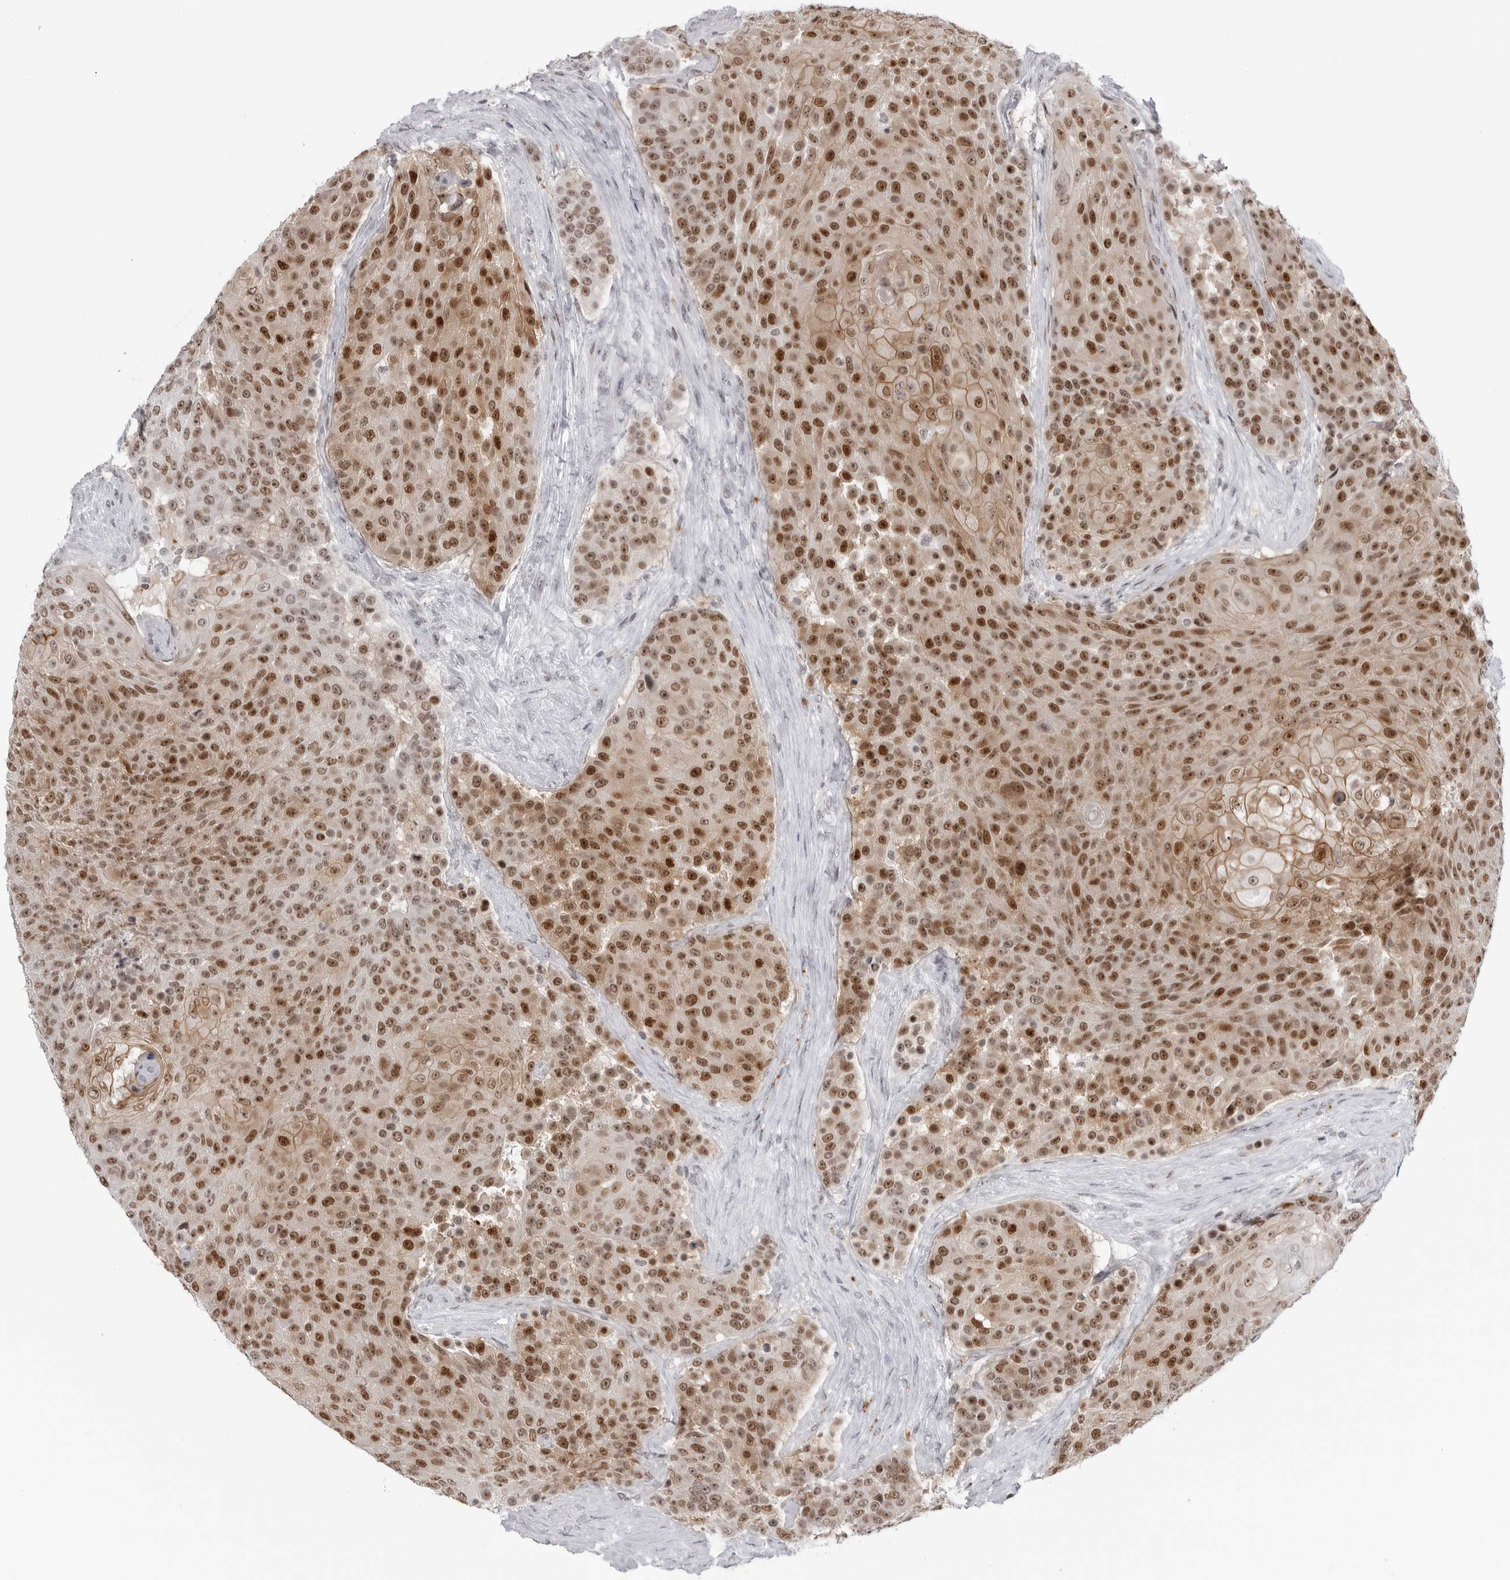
{"staining": {"intensity": "moderate", "quantity": ">75%", "location": "cytoplasmic/membranous,nuclear"}, "tissue": "urothelial cancer", "cell_type": "Tumor cells", "image_type": "cancer", "snomed": [{"axis": "morphology", "description": "Urothelial carcinoma, High grade"}, {"axis": "topography", "description": "Urinary bladder"}], "caption": "Brown immunohistochemical staining in urothelial carcinoma (high-grade) reveals moderate cytoplasmic/membranous and nuclear expression in approximately >75% of tumor cells.", "gene": "TRIM66", "patient": {"sex": "female", "age": 63}}